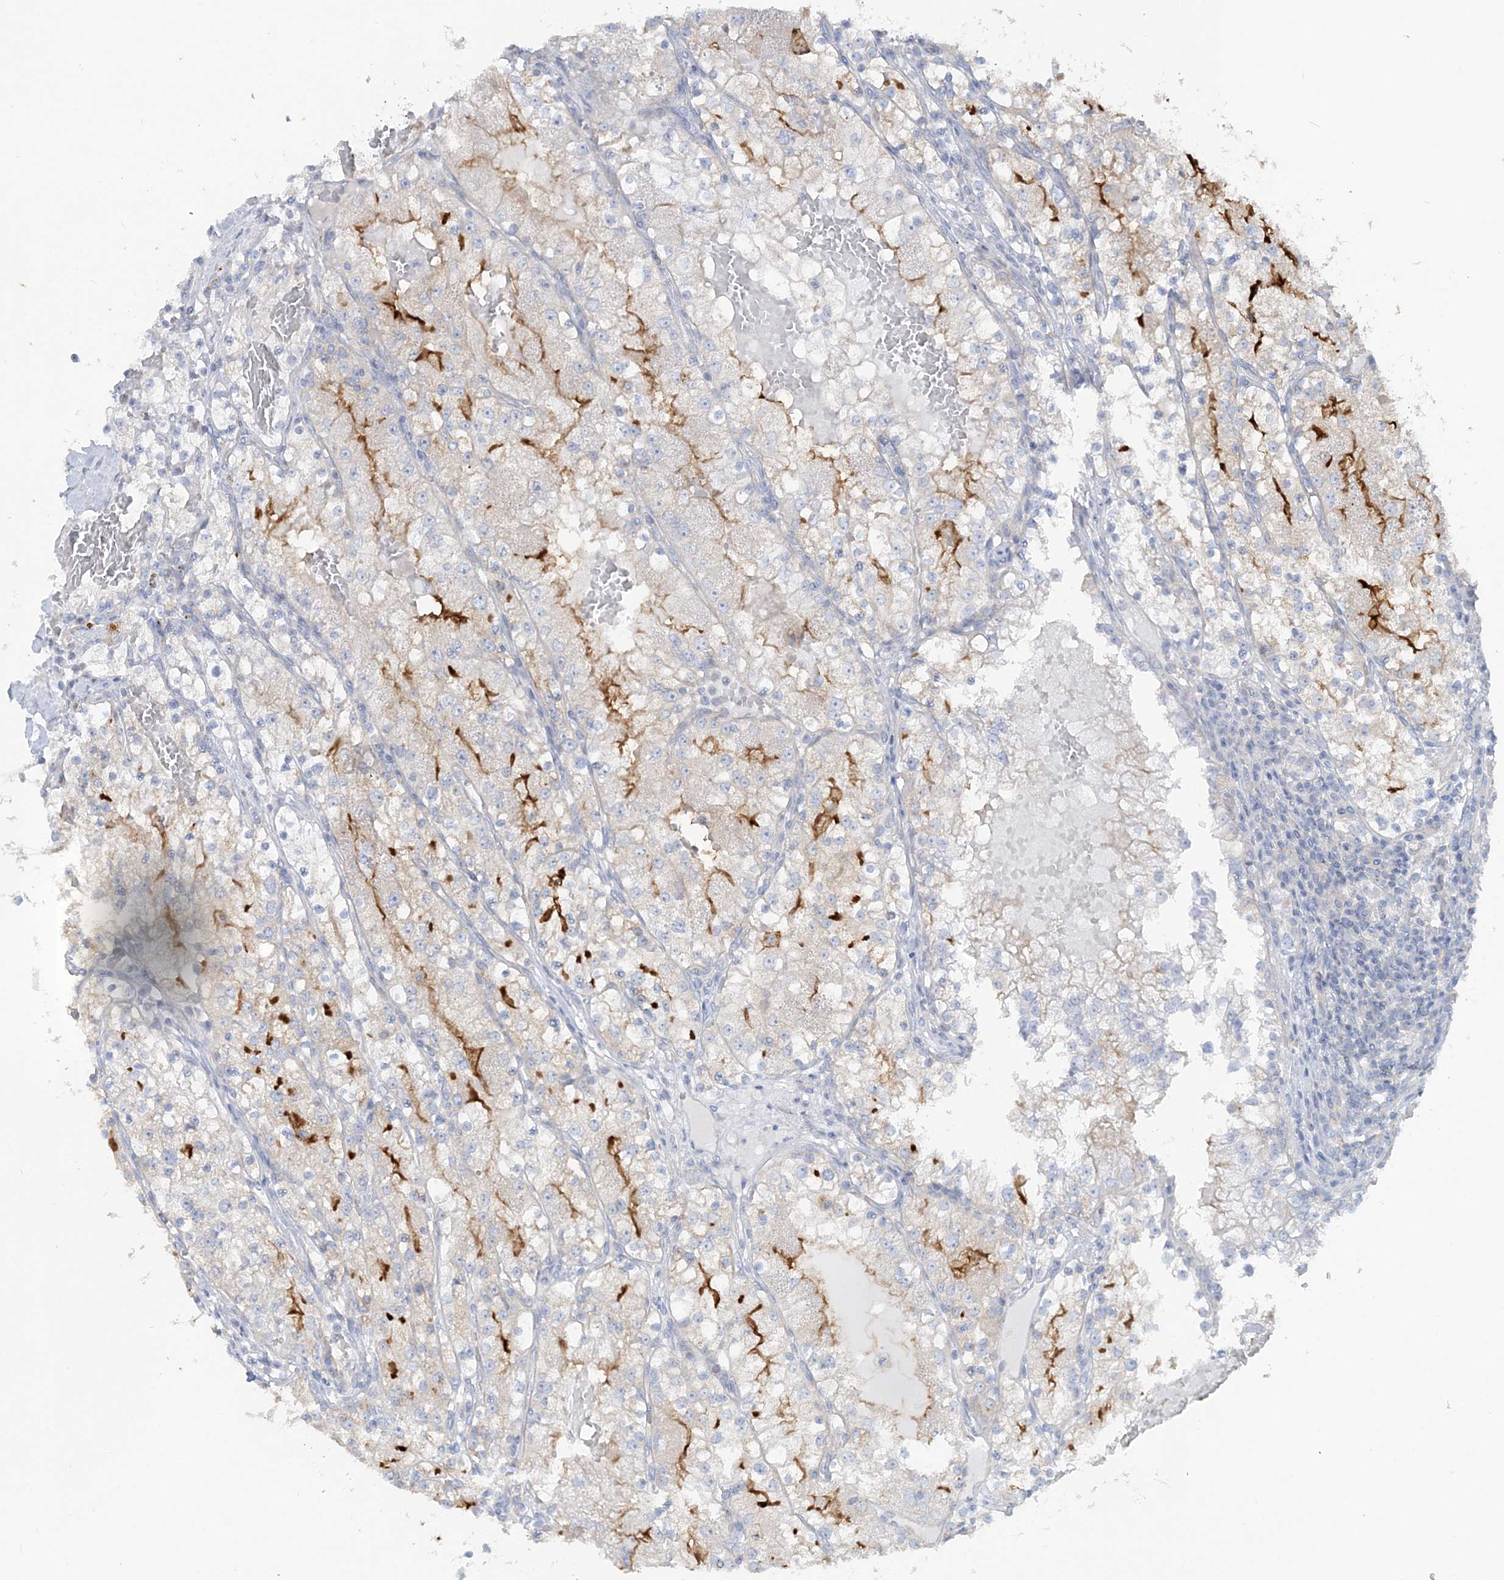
{"staining": {"intensity": "moderate", "quantity": "<25%", "location": "cytoplasmic/membranous"}, "tissue": "renal cancer", "cell_type": "Tumor cells", "image_type": "cancer", "snomed": [{"axis": "morphology", "description": "Normal tissue, NOS"}, {"axis": "morphology", "description": "Adenocarcinoma, NOS"}, {"axis": "topography", "description": "Kidney"}], "caption": "Renal cancer stained with a protein marker demonstrates moderate staining in tumor cells.", "gene": "TBC1D5", "patient": {"sex": "male", "age": 68}}